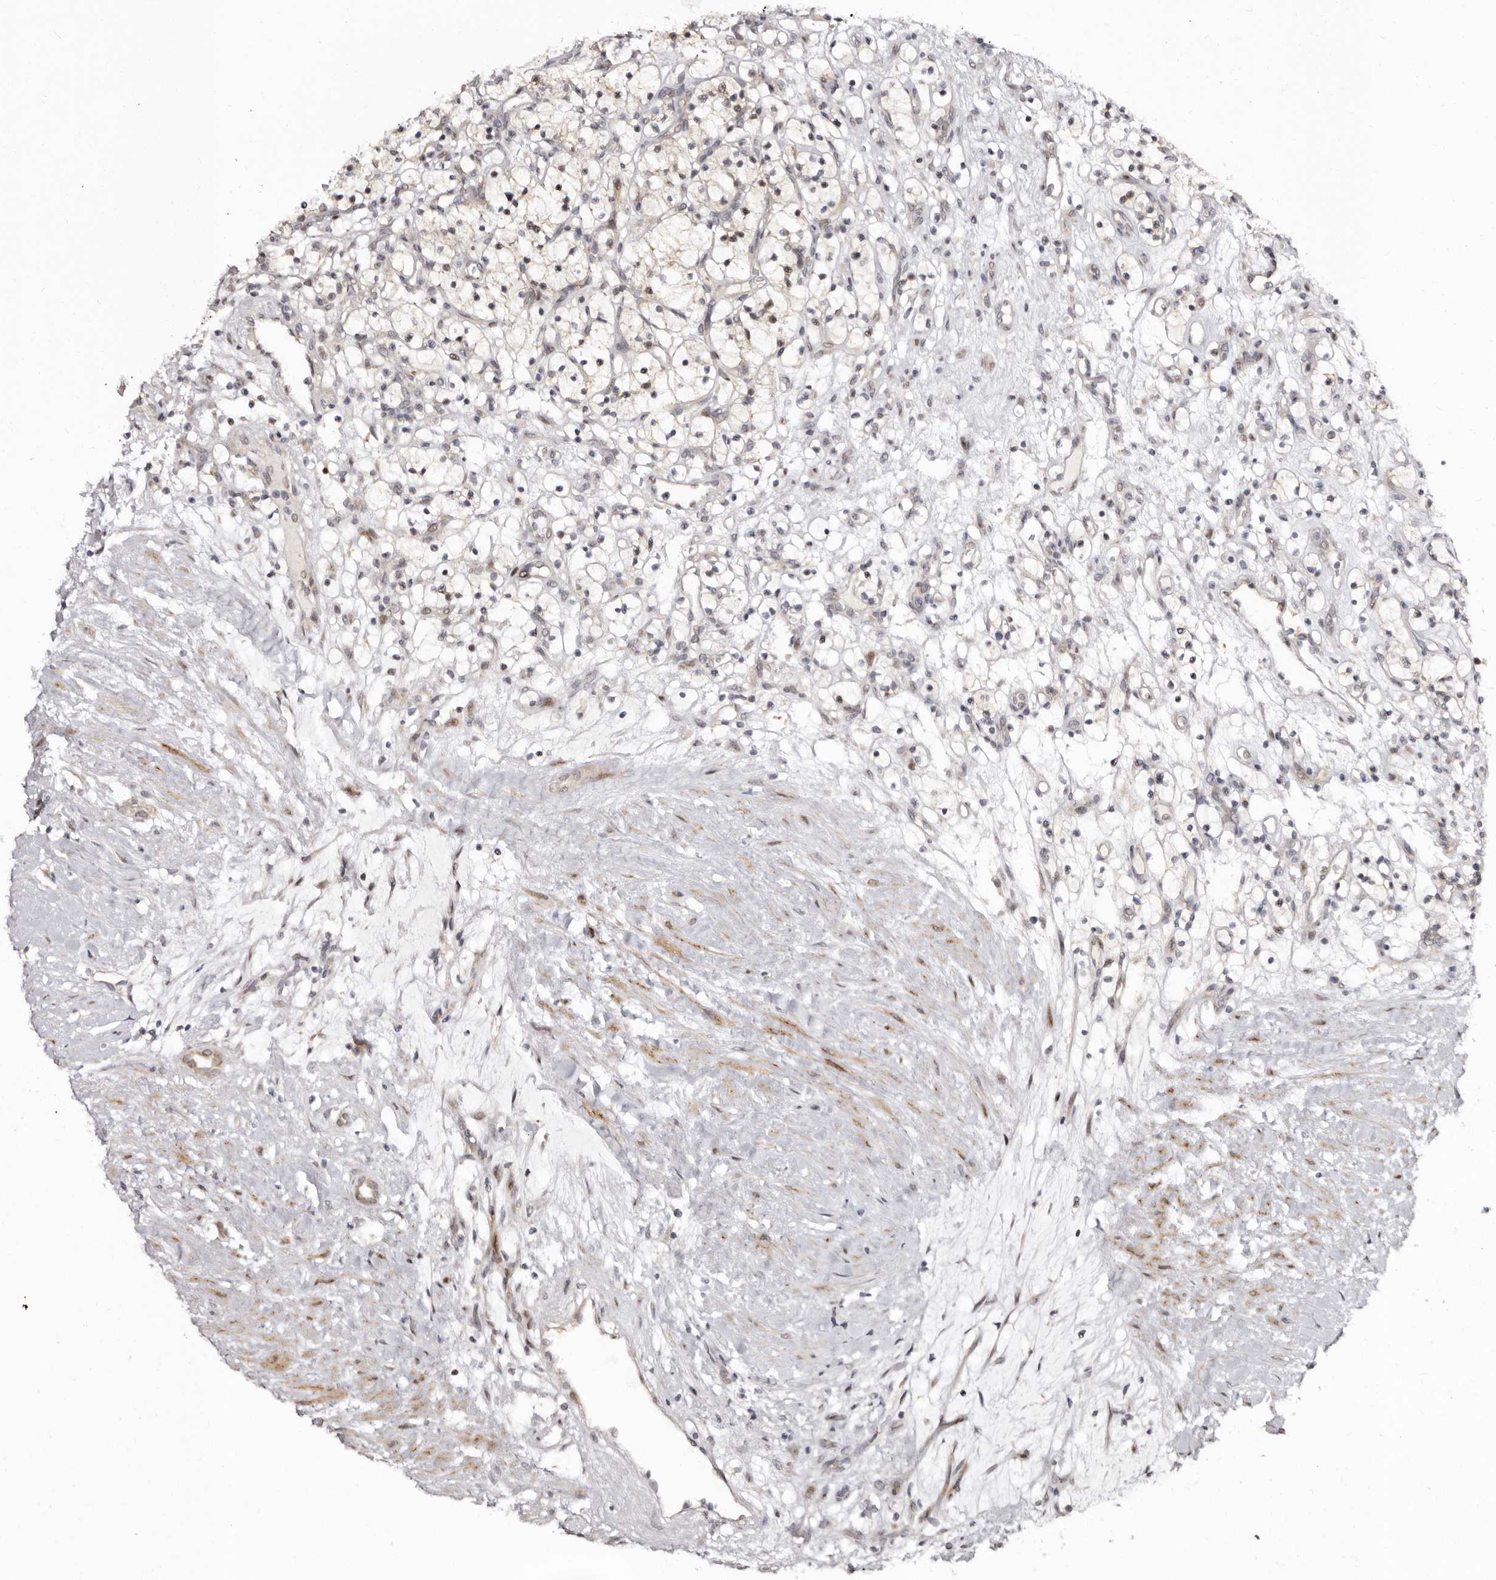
{"staining": {"intensity": "weak", "quantity": ">75%", "location": "nuclear"}, "tissue": "renal cancer", "cell_type": "Tumor cells", "image_type": "cancer", "snomed": [{"axis": "morphology", "description": "Adenocarcinoma, NOS"}, {"axis": "topography", "description": "Kidney"}], "caption": "Protein staining of renal adenocarcinoma tissue exhibits weak nuclear positivity in about >75% of tumor cells.", "gene": "PHF20L1", "patient": {"sex": "female", "age": 57}}